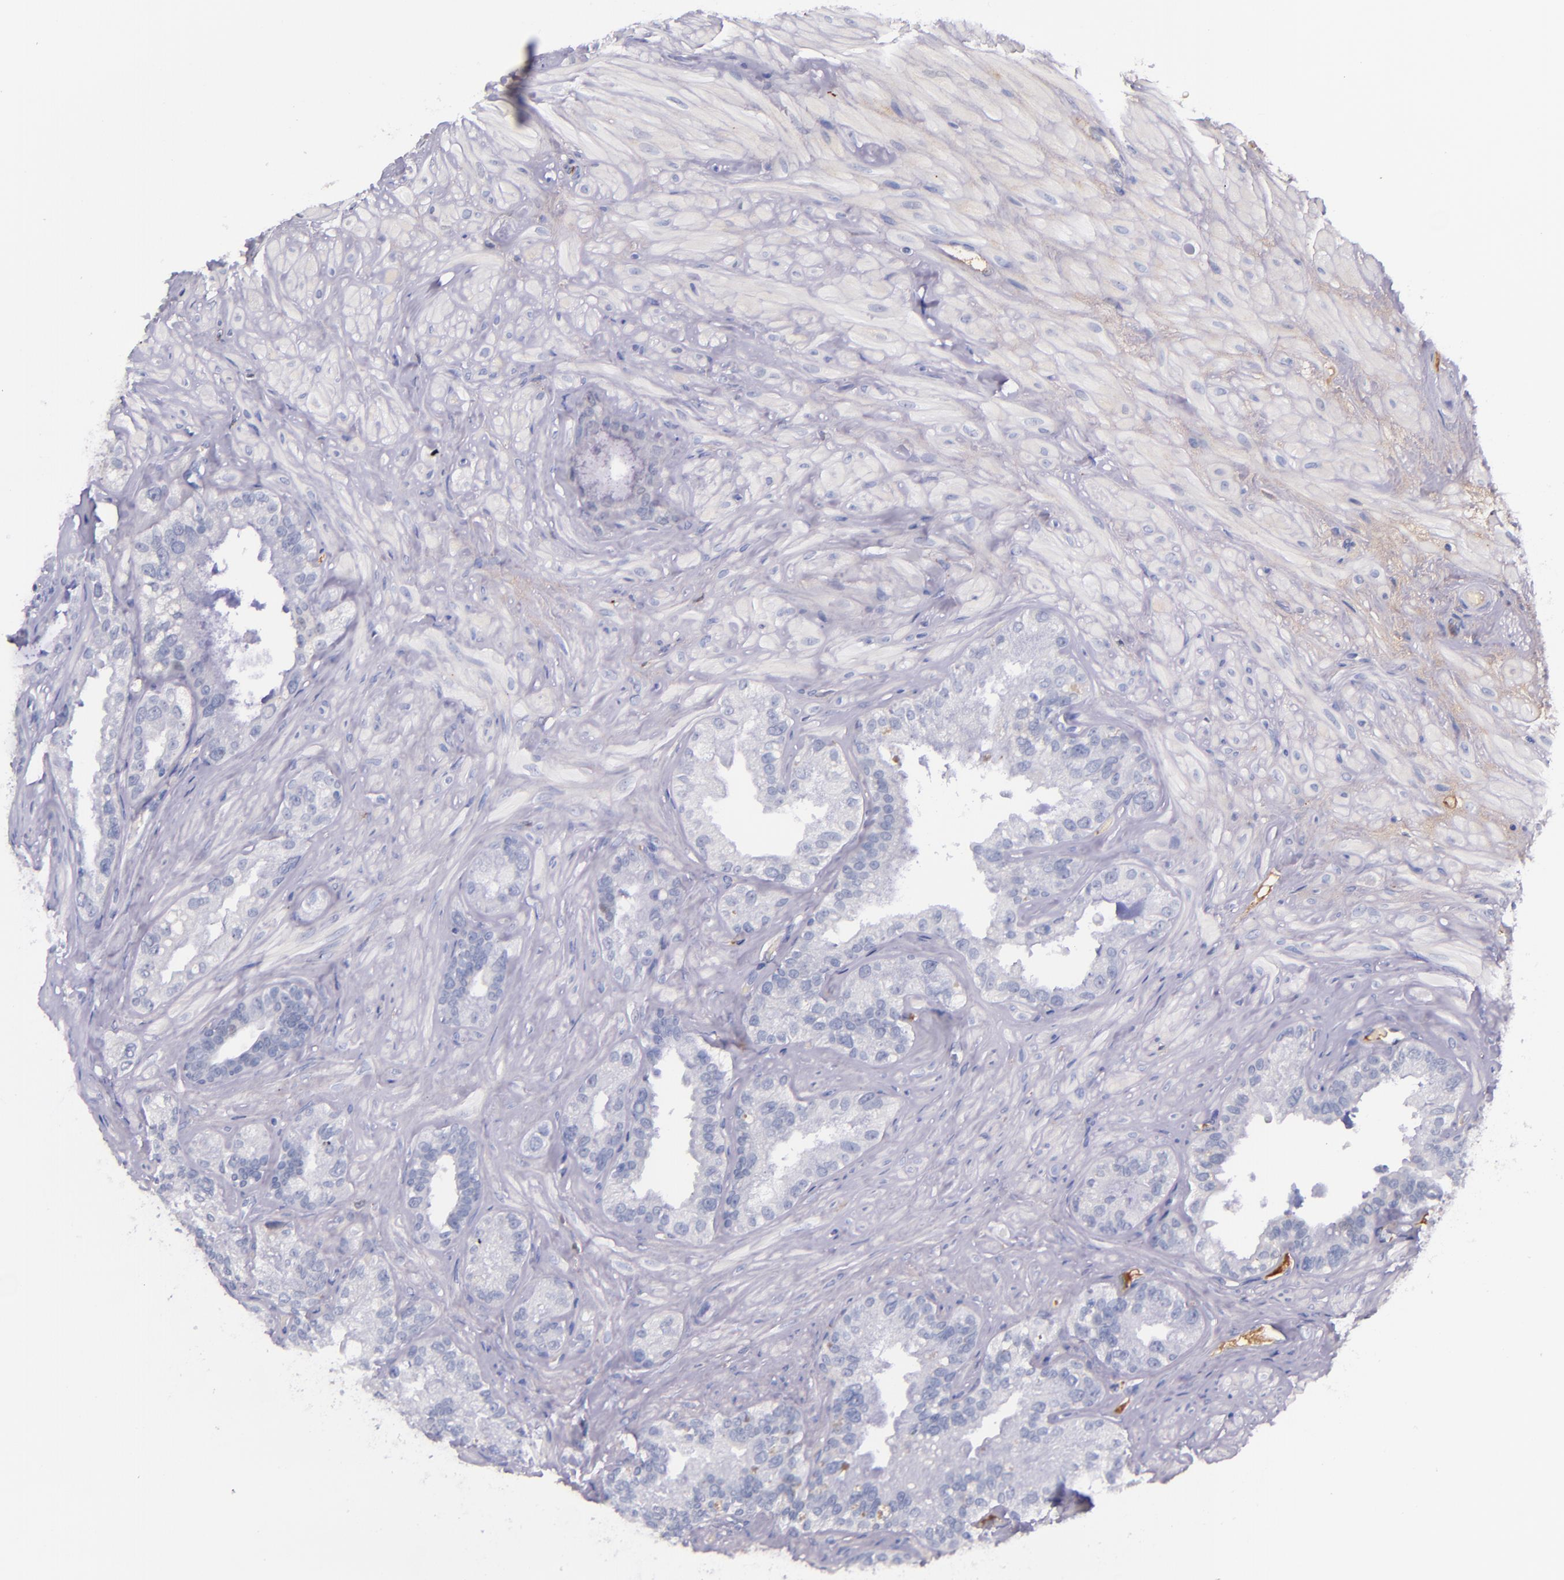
{"staining": {"intensity": "negative", "quantity": "none", "location": "none"}, "tissue": "seminal vesicle", "cell_type": "Glandular cells", "image_type": "normal", "snomed": [{"axis": "morphology", "description": "Normal tissue, NOS"}, {"axis": "topography", "description": "Seminal veicle"}], "caption": "An IHC micrograph of unremarkable seminal vesicle is shown. There is no staining in glandular cells of seminal vesicle.", "gene": "KNG1", "patient": {"sex": "male", "age": 63}}